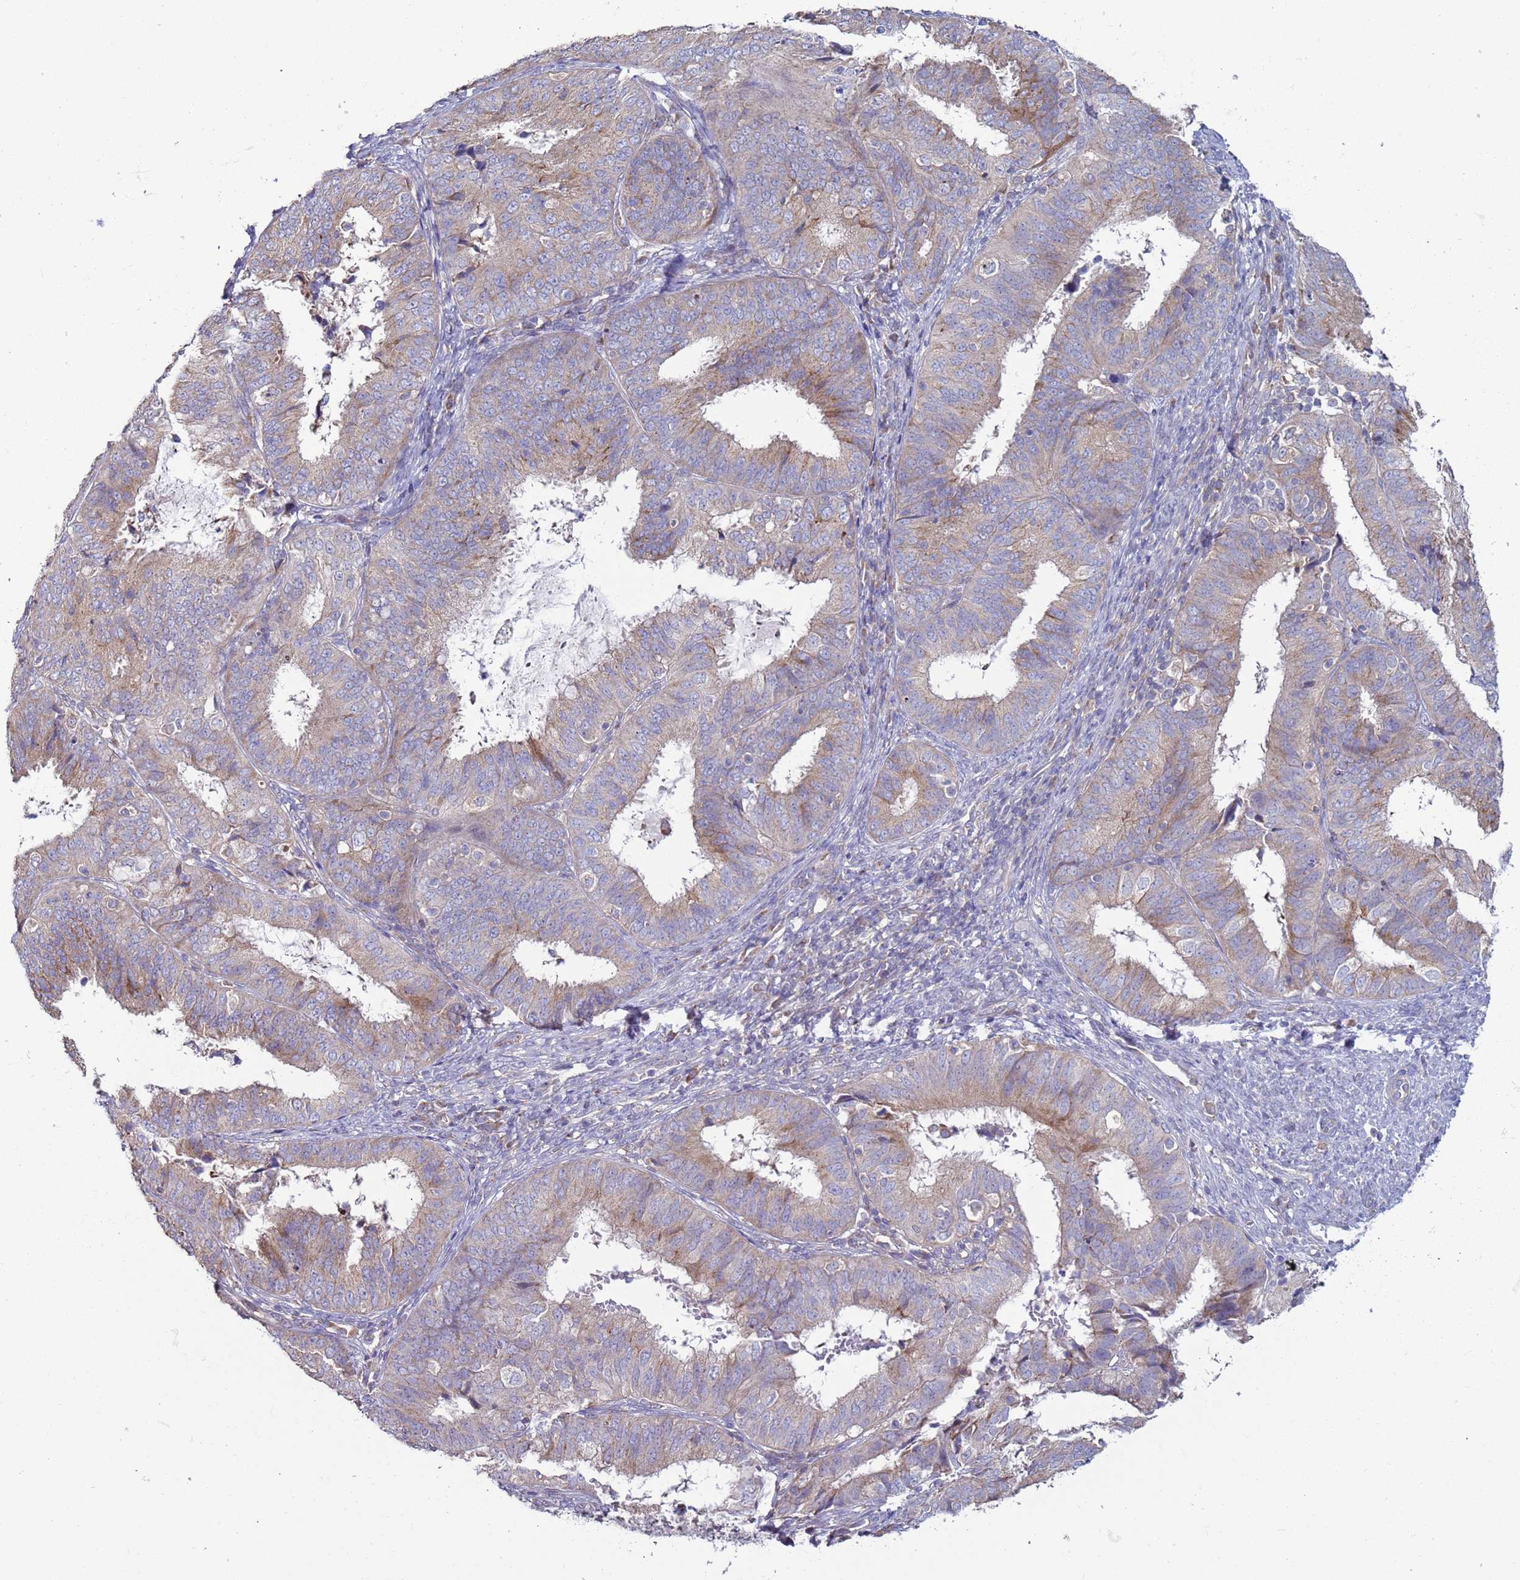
{"staining": {"intensity": "weak", "quantity": "25%-75%", "location": "cytoplasmic/membranous"}, "tissue": "endometrial cancer", "cell_type": "Tumor cells", "image_type": "cancer", "snomed": [{"axis": "morphology", "description": "Adenocarcinoma, NOS"}, {"axis": "topography", "description": "Endometrium"}], "caption": "Protein staining exhibits weak cytoplasmic/membranous staining in about 25%-75% of tumor cells in endometrial cancer. (brown staining indicates protein expression, while blue staining denotes nuclei).", "gene": "DIP2B", "patient": {"sex": "female", "age": 51}}